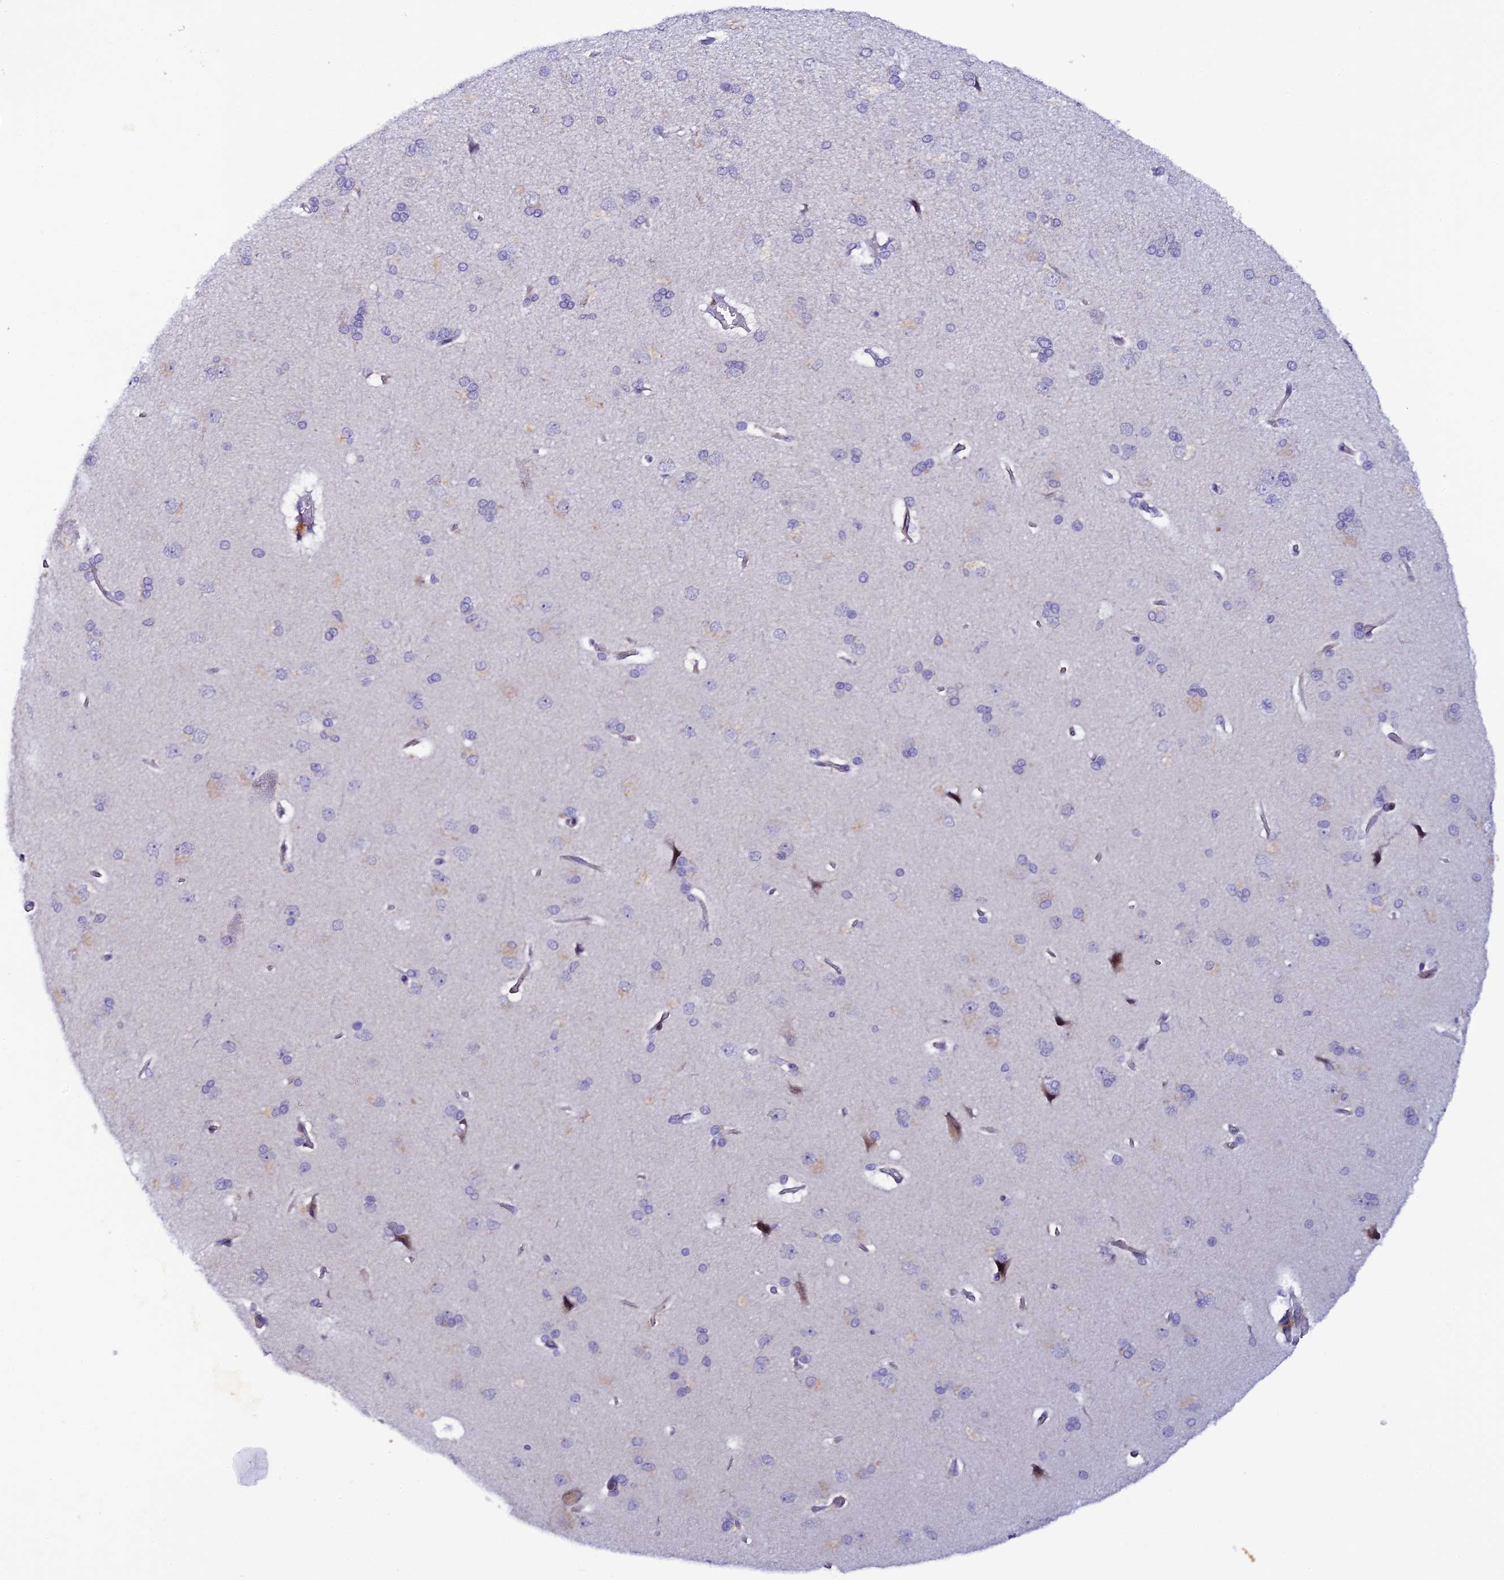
{"staining": {"intensity": "negative", "quantity": "none", "location": "none"}, "tissue": "cerebral cortex", "cell_type": "Endothelial cells", "image_type": "normal", "snomed": [{"axis": "morphology", "description": "Normal tissue, NOS"}, {"axis": "topography", "description": "Cerebral cortex"}], "caption": "The immunohistochemistry (IHC) micrograph has no significant expression in endothelial cells of cerebral cortex. (Stains: DAB immunohistochemistry (IHC) with hematoxylin counter stain, Microscopy: brightfield microscopy at high magnification).", "gene": "RASGEF1B", "patient": {"sex": "male", "age": 62}}